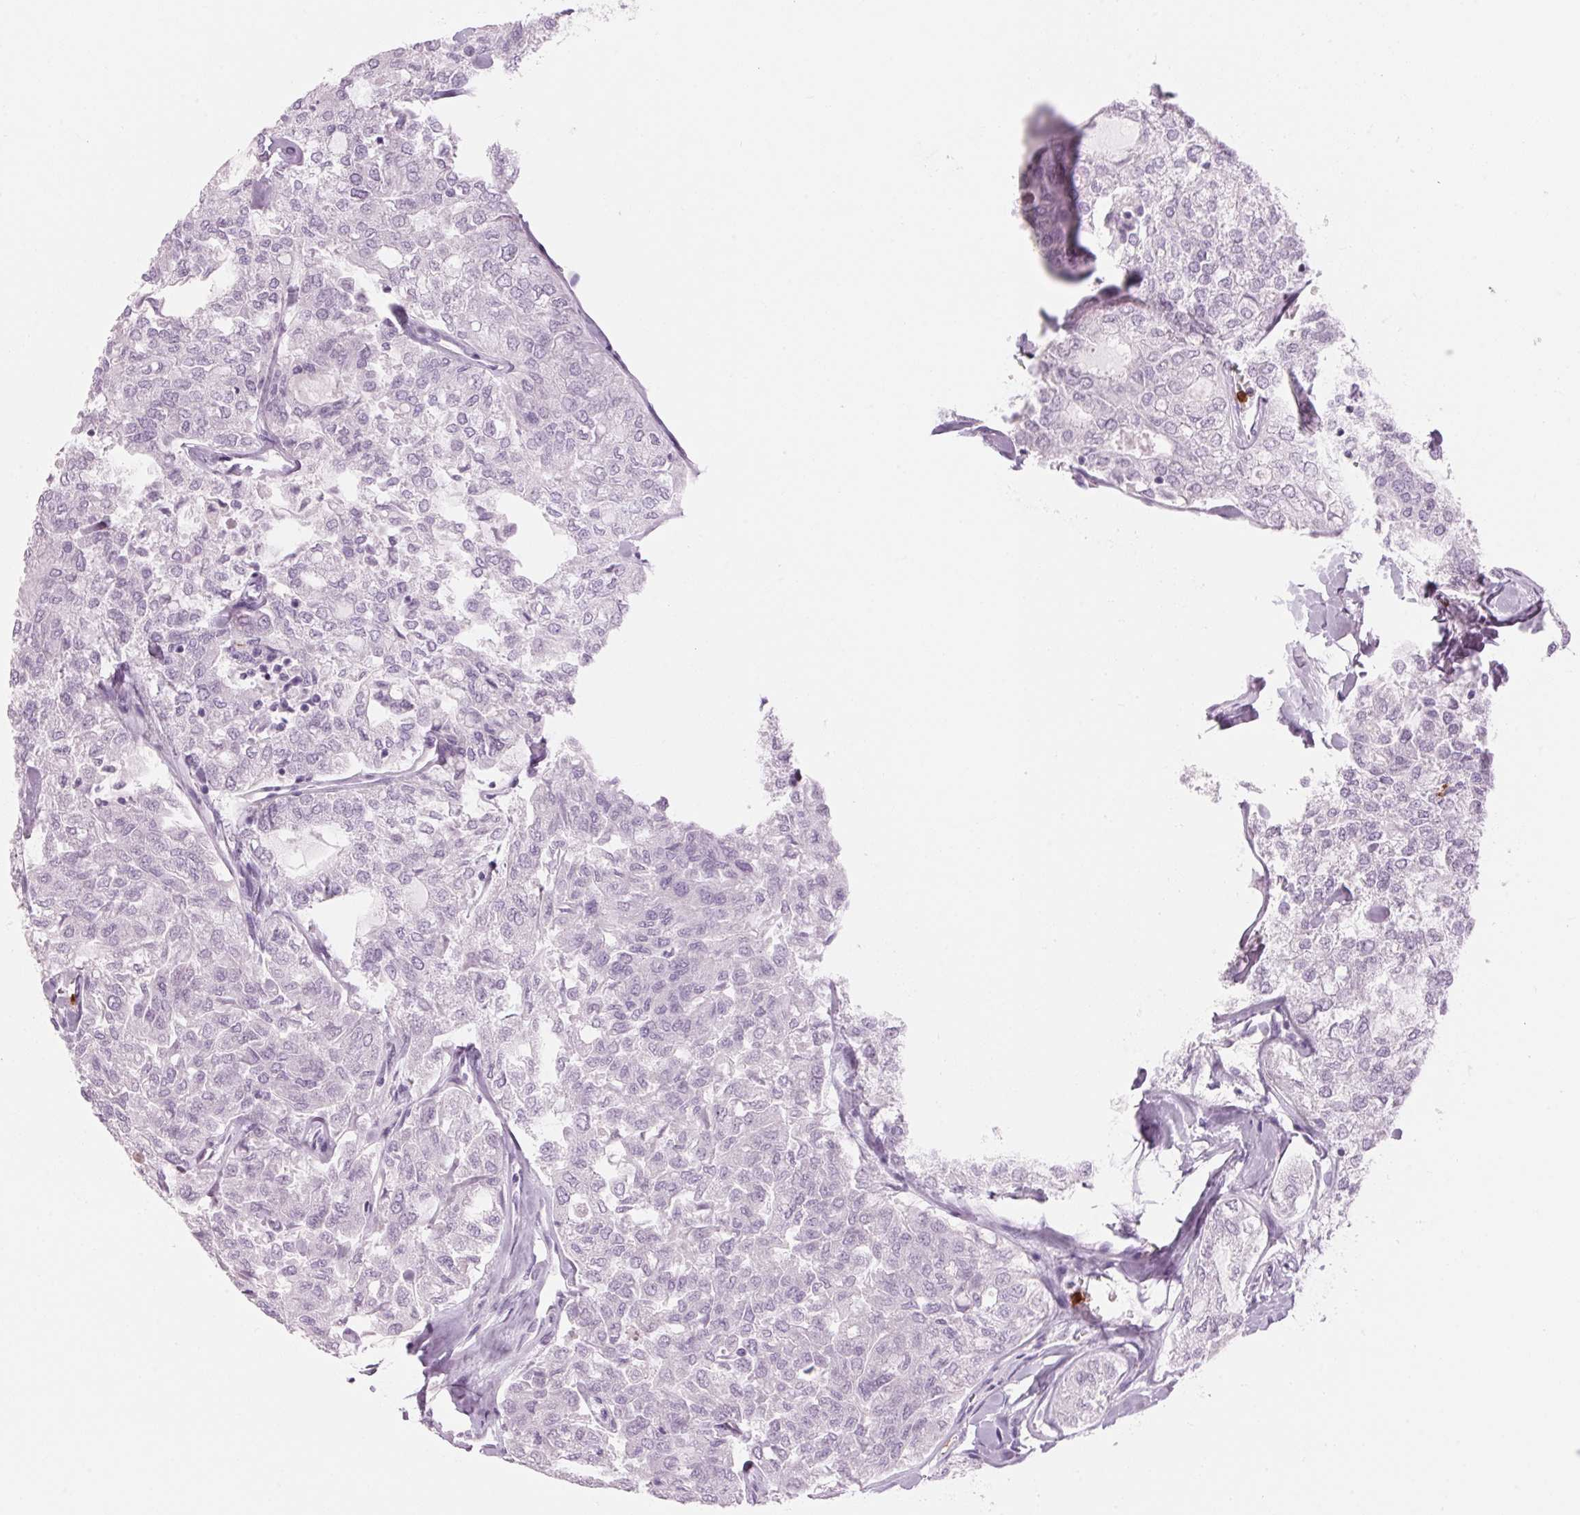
{"staining": {"intensity": "negative", "quantity": "none", "location": "none"}, "tissue": "thyroid cancer", "cell_type": "Tumor cells", "image_type": "cancer", "snomed": [{"axis": "morphology", "description": "Follicular adenoma carcinoma, NOS"}, {"axis": "topography", "description": "Thyroid gland"}], "caption": "Immunohistochemical staining of human thyroid cancer (follicular adenoma carcinoma) demonstrates no significant expression in tumor cells.", "gene": "KLK7", "patient": {"sex": "male", "age": 75}}